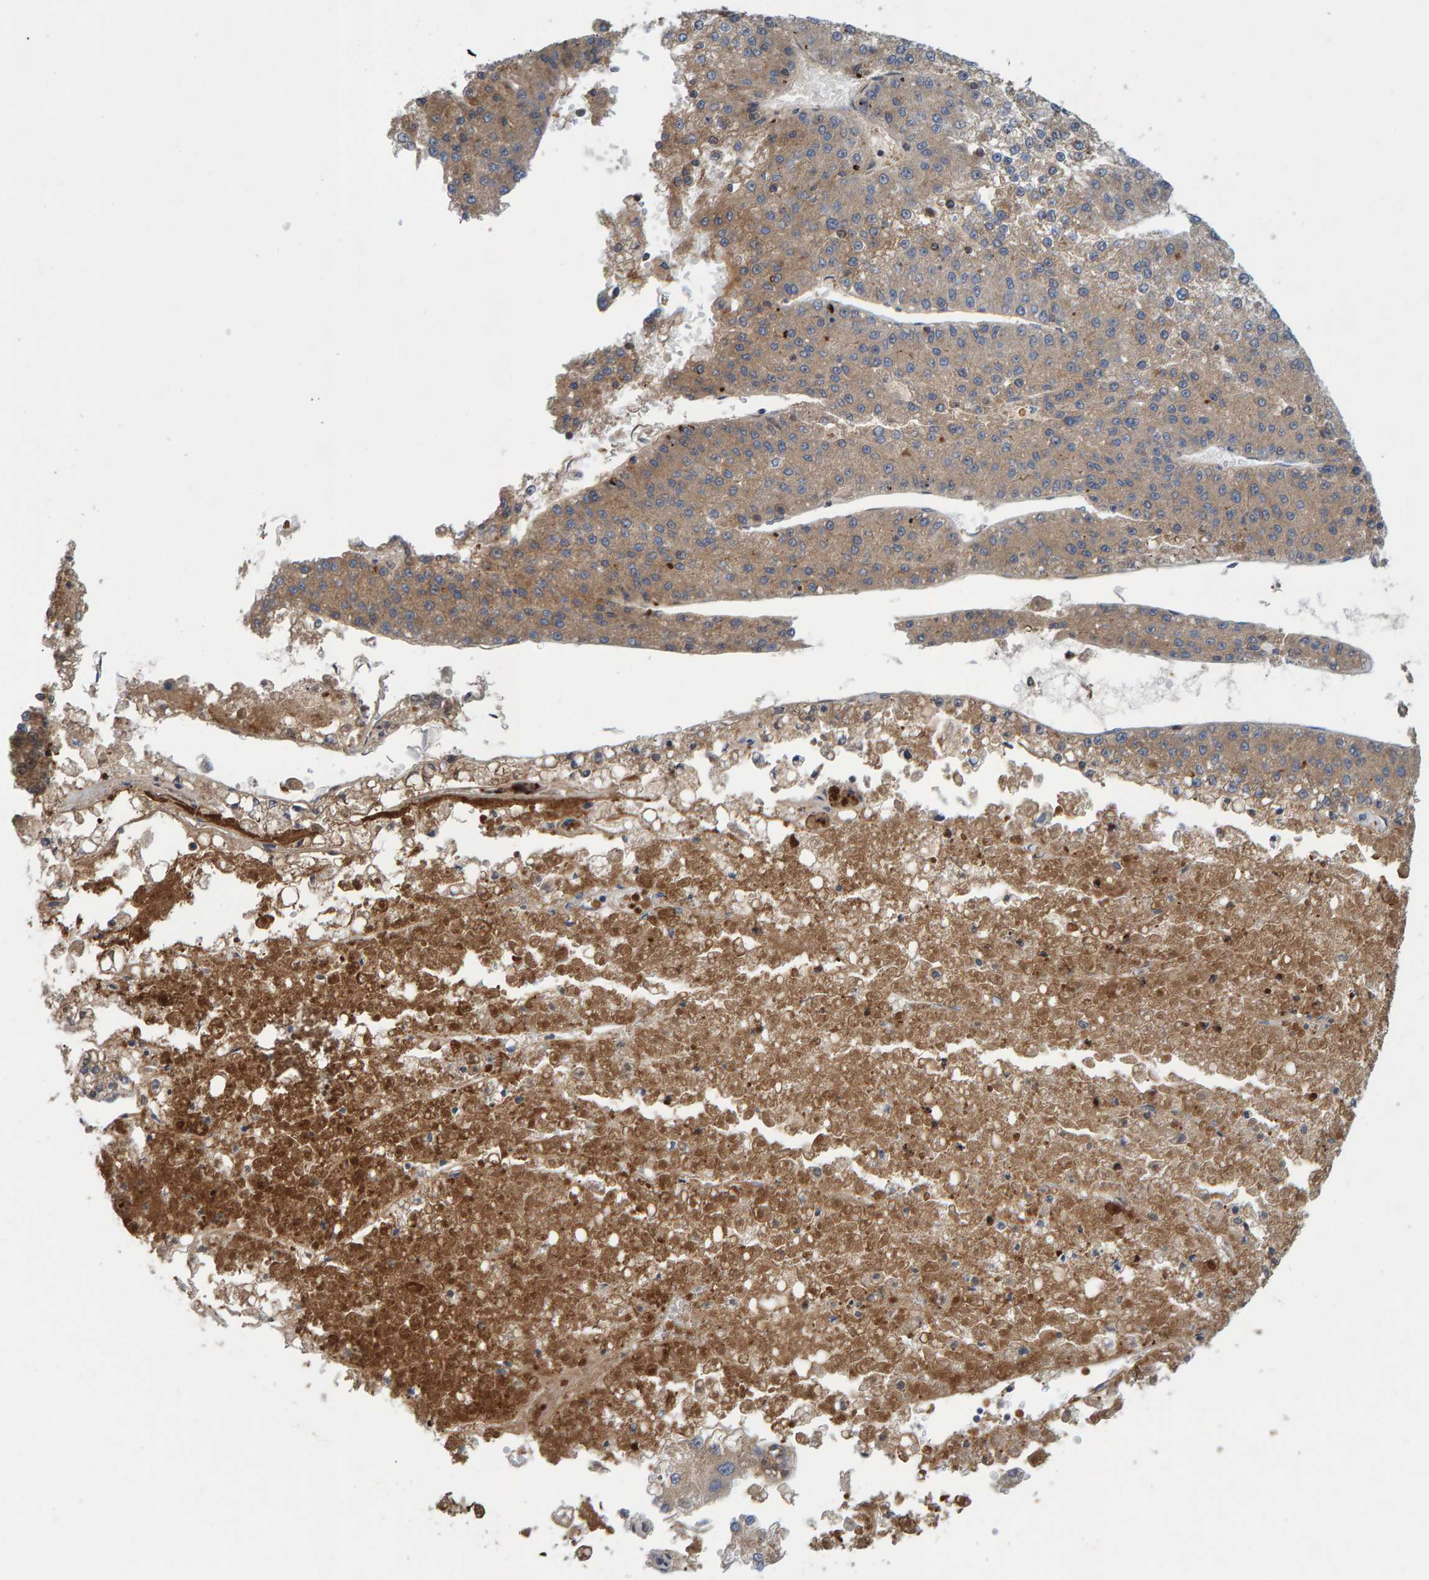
{"staining": {"intensity": "weak", "quantity": ">75%", "location": "cytoplasmic/membranous"}, "tissue": "liver cancer", "cell_type": "Tumor cells", "image_type": "cancer", "snomed": [{"axis": "morphology", "description": "Carcinoma, Hepatocellular, NOS"}, {"axis": "topography", "description": "Liver"}], "caption": "Hepatocellular carcinoma (liver) stained with IHC shows weak cytoplasmic/membranous positivity in approximately >75% of tumor cells.", "gene": "KIAA0753", "patient": {"sex": "female", "age": 73}}